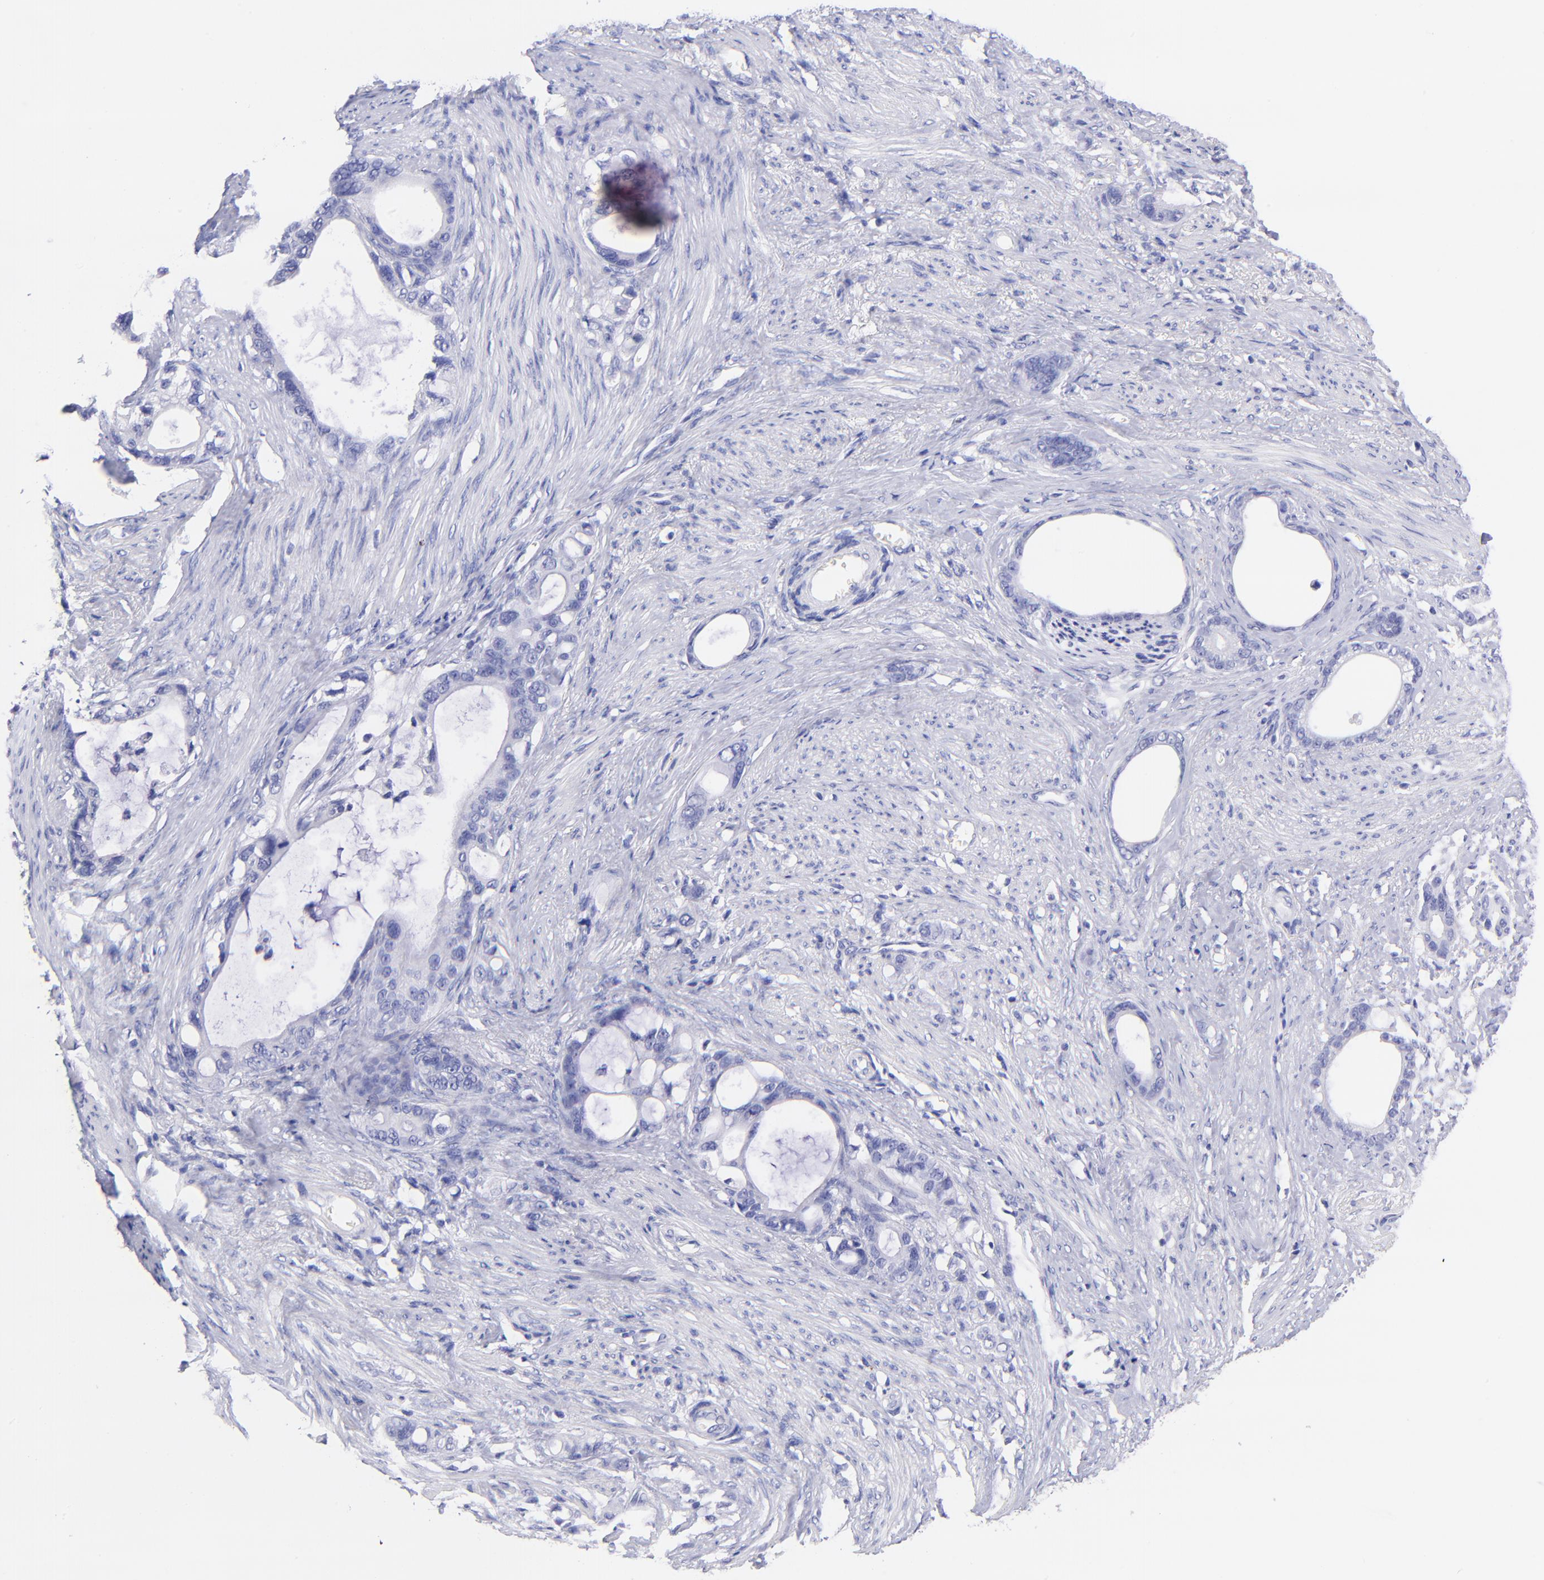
{"staining": {"intensity": "negative", "quantity": "none", "location": "none"}, "tissue": "stomach cancer", "cell_type": "Tumor cells", "image_type": "cancer", "snomed": [{"axis": "morphology", "description": "Adenocarcinoma, NOS"}, {"axis": "topography", "description": "Stomach"}], "caption": "Immunohistochemistry (IHC) micrograph of stomach cancer stained for a protein (brown), which reveals no positivity in tumor cells. Brightfield microscopy of immunohistochemistry (IHC) stained with DAB (3,3'-diaminobenzidine) (brown) and hematoxylin (blue), captured at high magnification.", "gene": "RAB3B", "patient": {"sex": "female", "age": 75}}